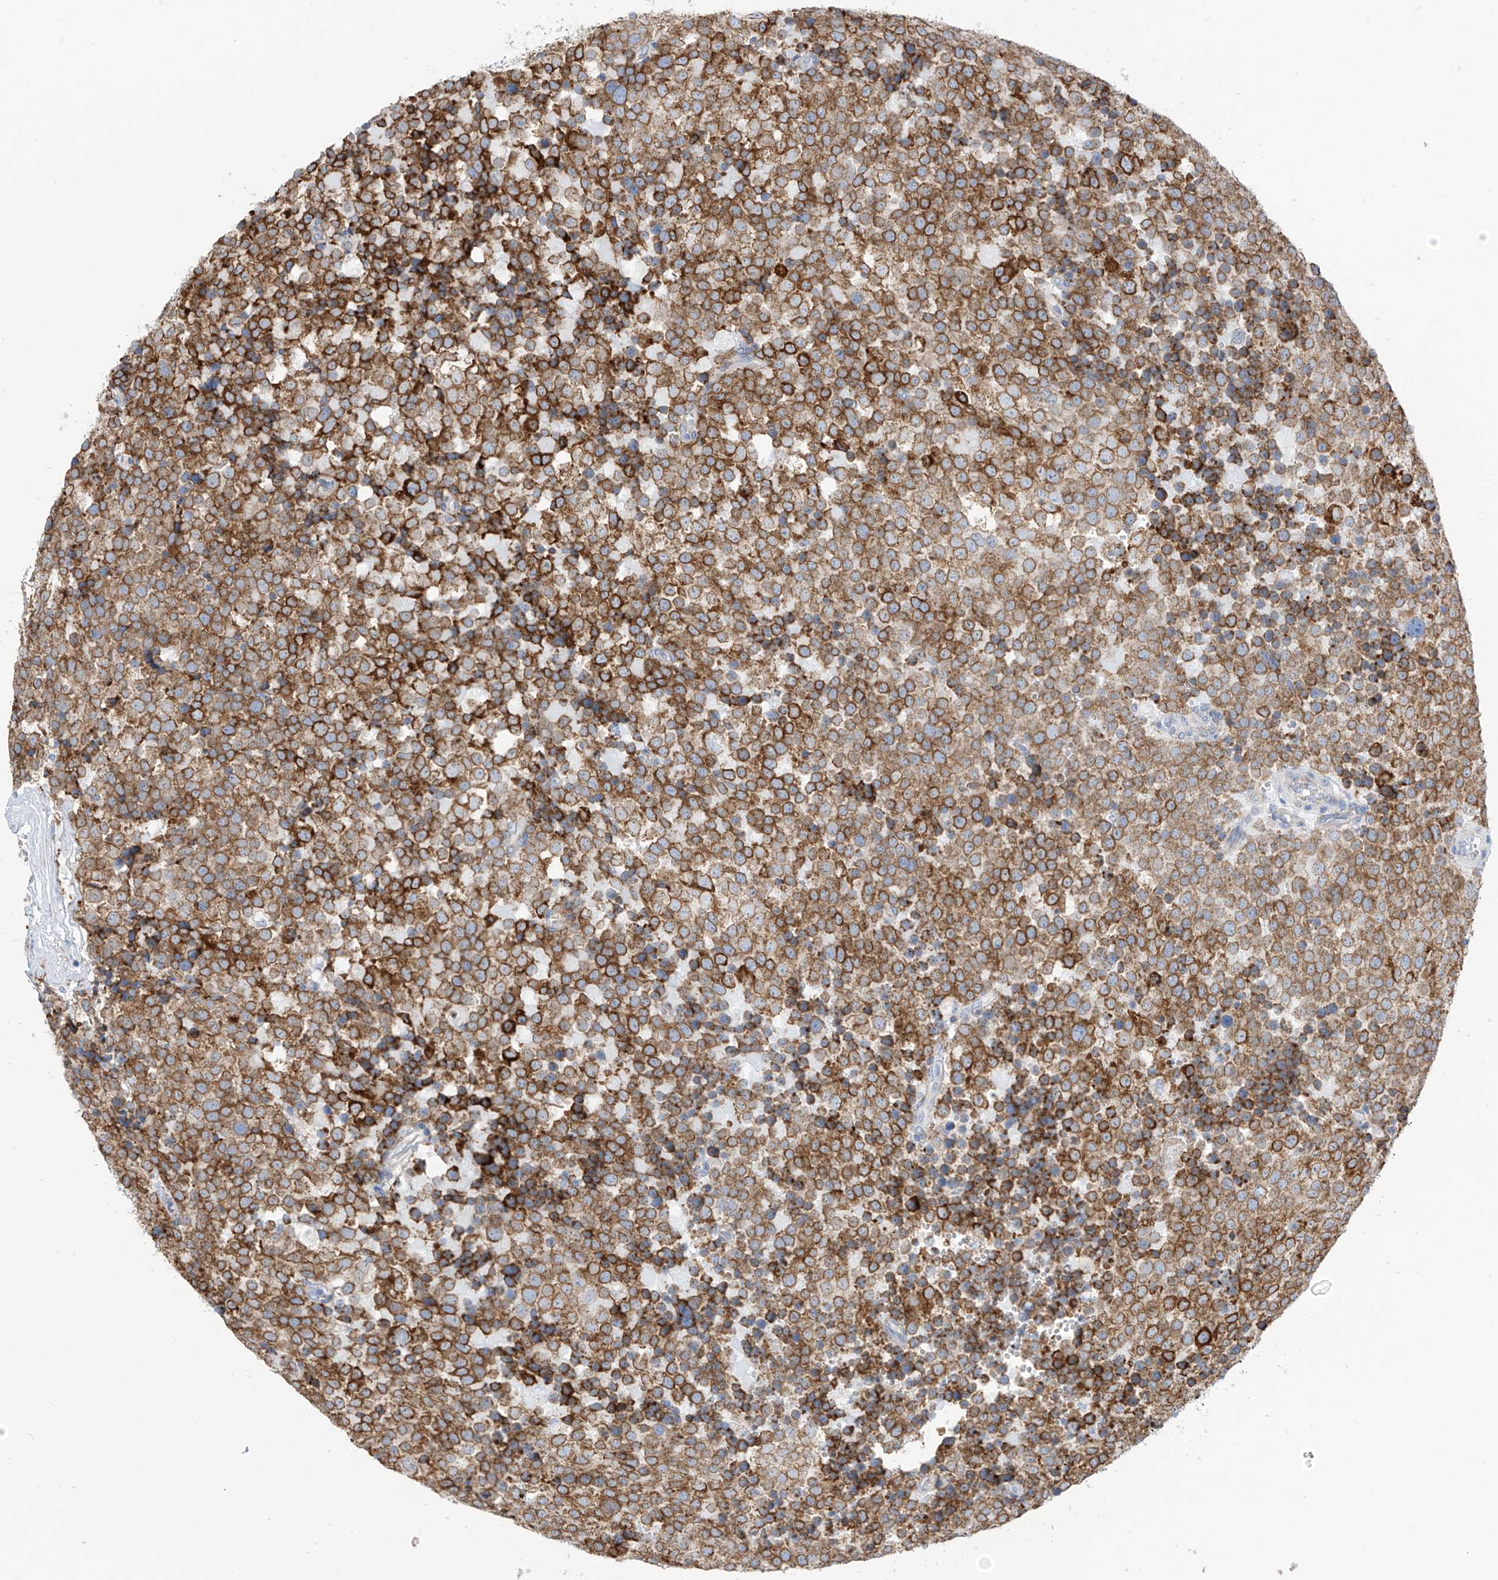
{"staining": {"intensity": "strong", "quantity": ">75%", "location": "cytoplasmic/membranous"}, "tissue": "testis cancer", "cell_type": "Tumor cells", "image_type": "cancer", "snomed": [{"axis": "morphology", "description": "Seminoma, NOS"}, {"axis": "topography", "description": "Testis"}], "caption": "Strong cytoplasmic/membranous staining for a protein is seen in approximately >75% of tumor cells of testis cancer (seminoma) using immunohistochemistry (IHC).", "gene": "RCN2", "patient": {"sex": "male", "age": 71}}